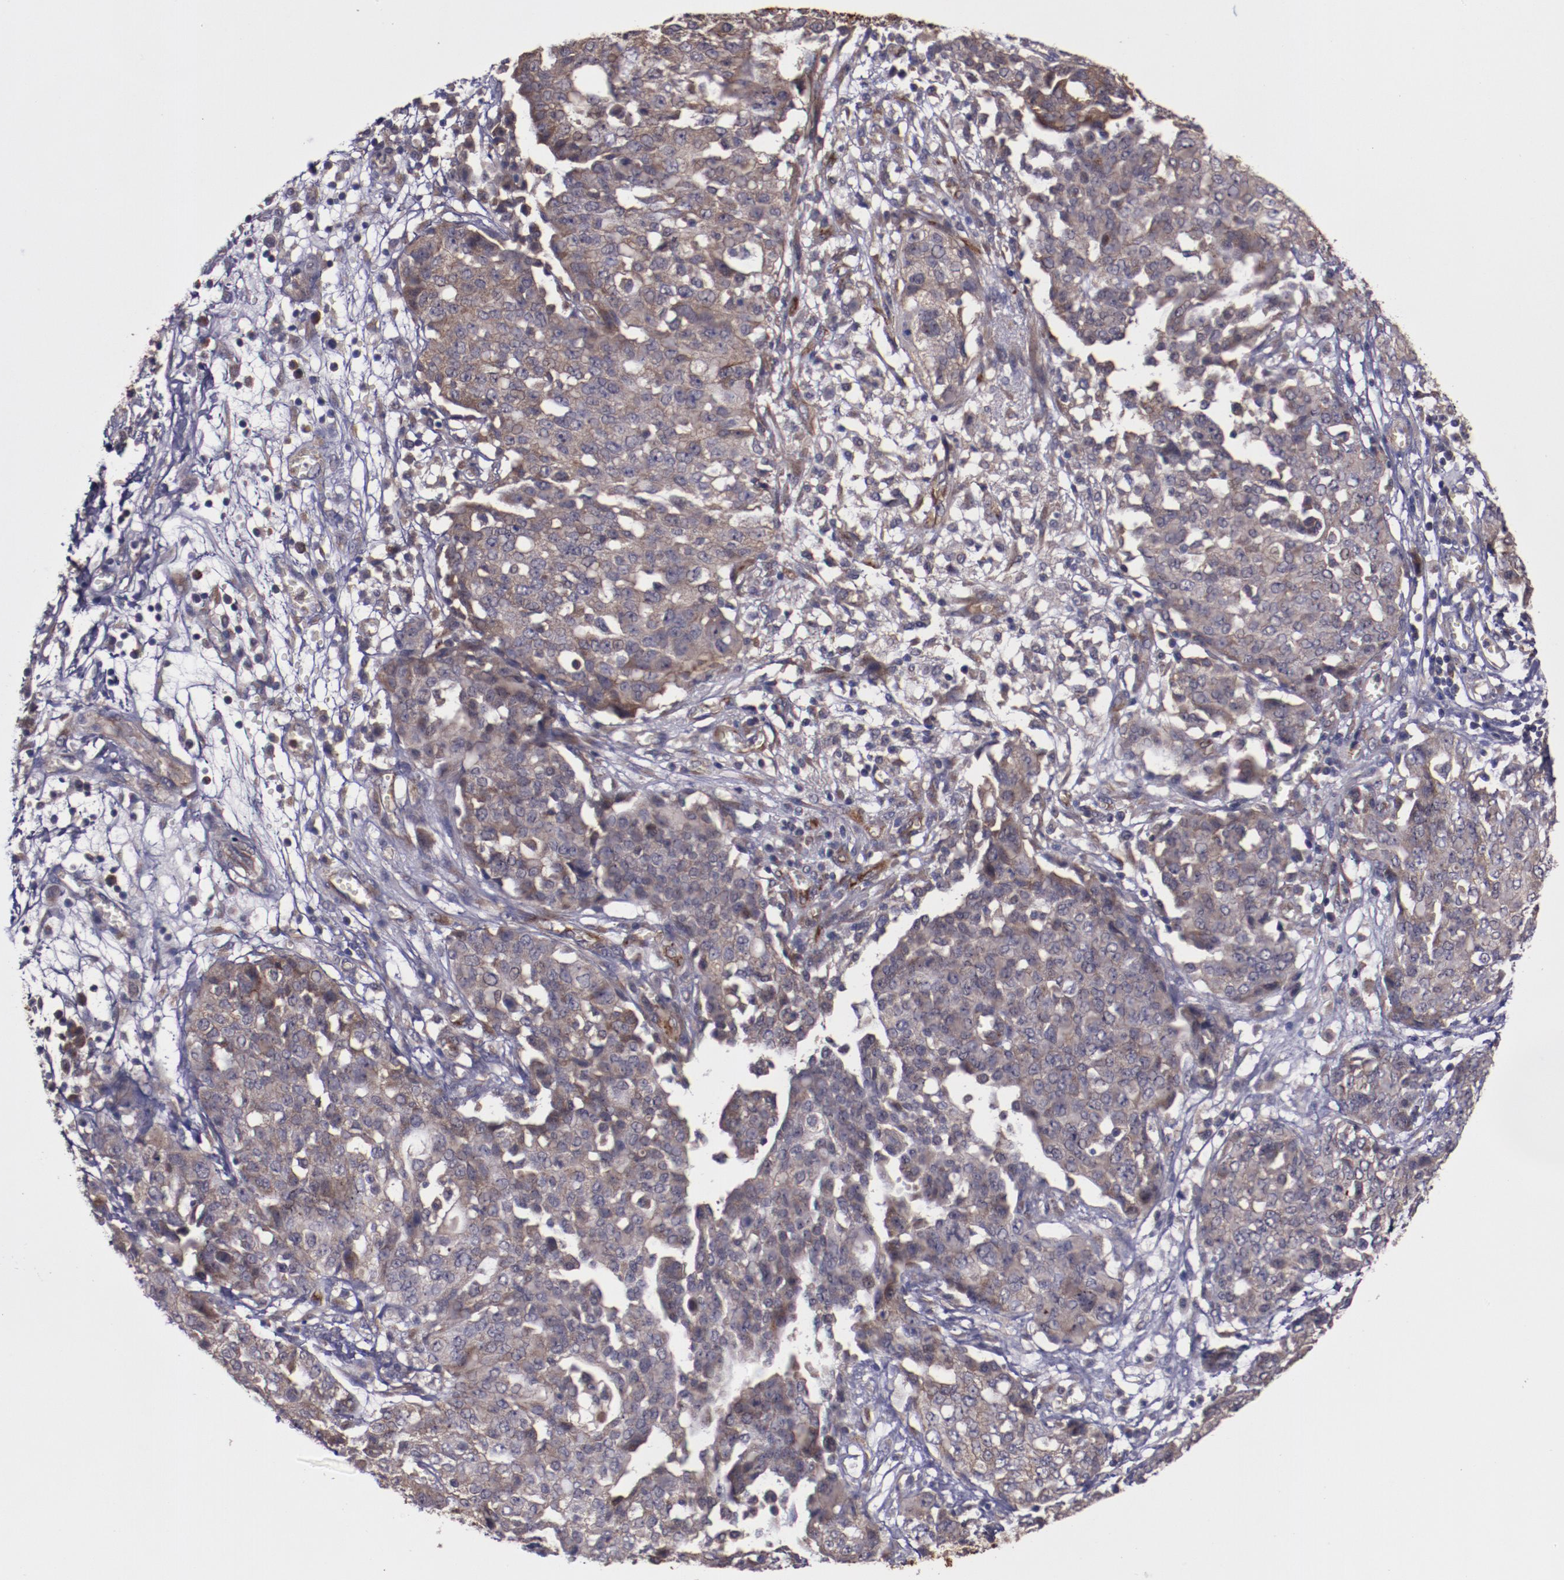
{"staining": {"intensity": "weak", "quantity": ">75%", "location": "cytoplasmic/membranous"}, "tissue": "ovarian cancer", "cell_type": "Tumor cells", "image_type": "cancer", "snomed": [{"axis": "morphology", "description": "Cystadenocarcinoma, serous, NOS"}, {"axis": "topography", "description": "Soft tissue"}, {"axis": "topography", "description": "Ovary"}], "caption": "This is a photomicrograph of IHC staining of ovarian serous cystadenocarcinoma, which shows weak staining in the cytoplasmic/membranous of tumor cells.", "gene": "FTSJ1", "patient": {"sex": "female", "age": 57}}